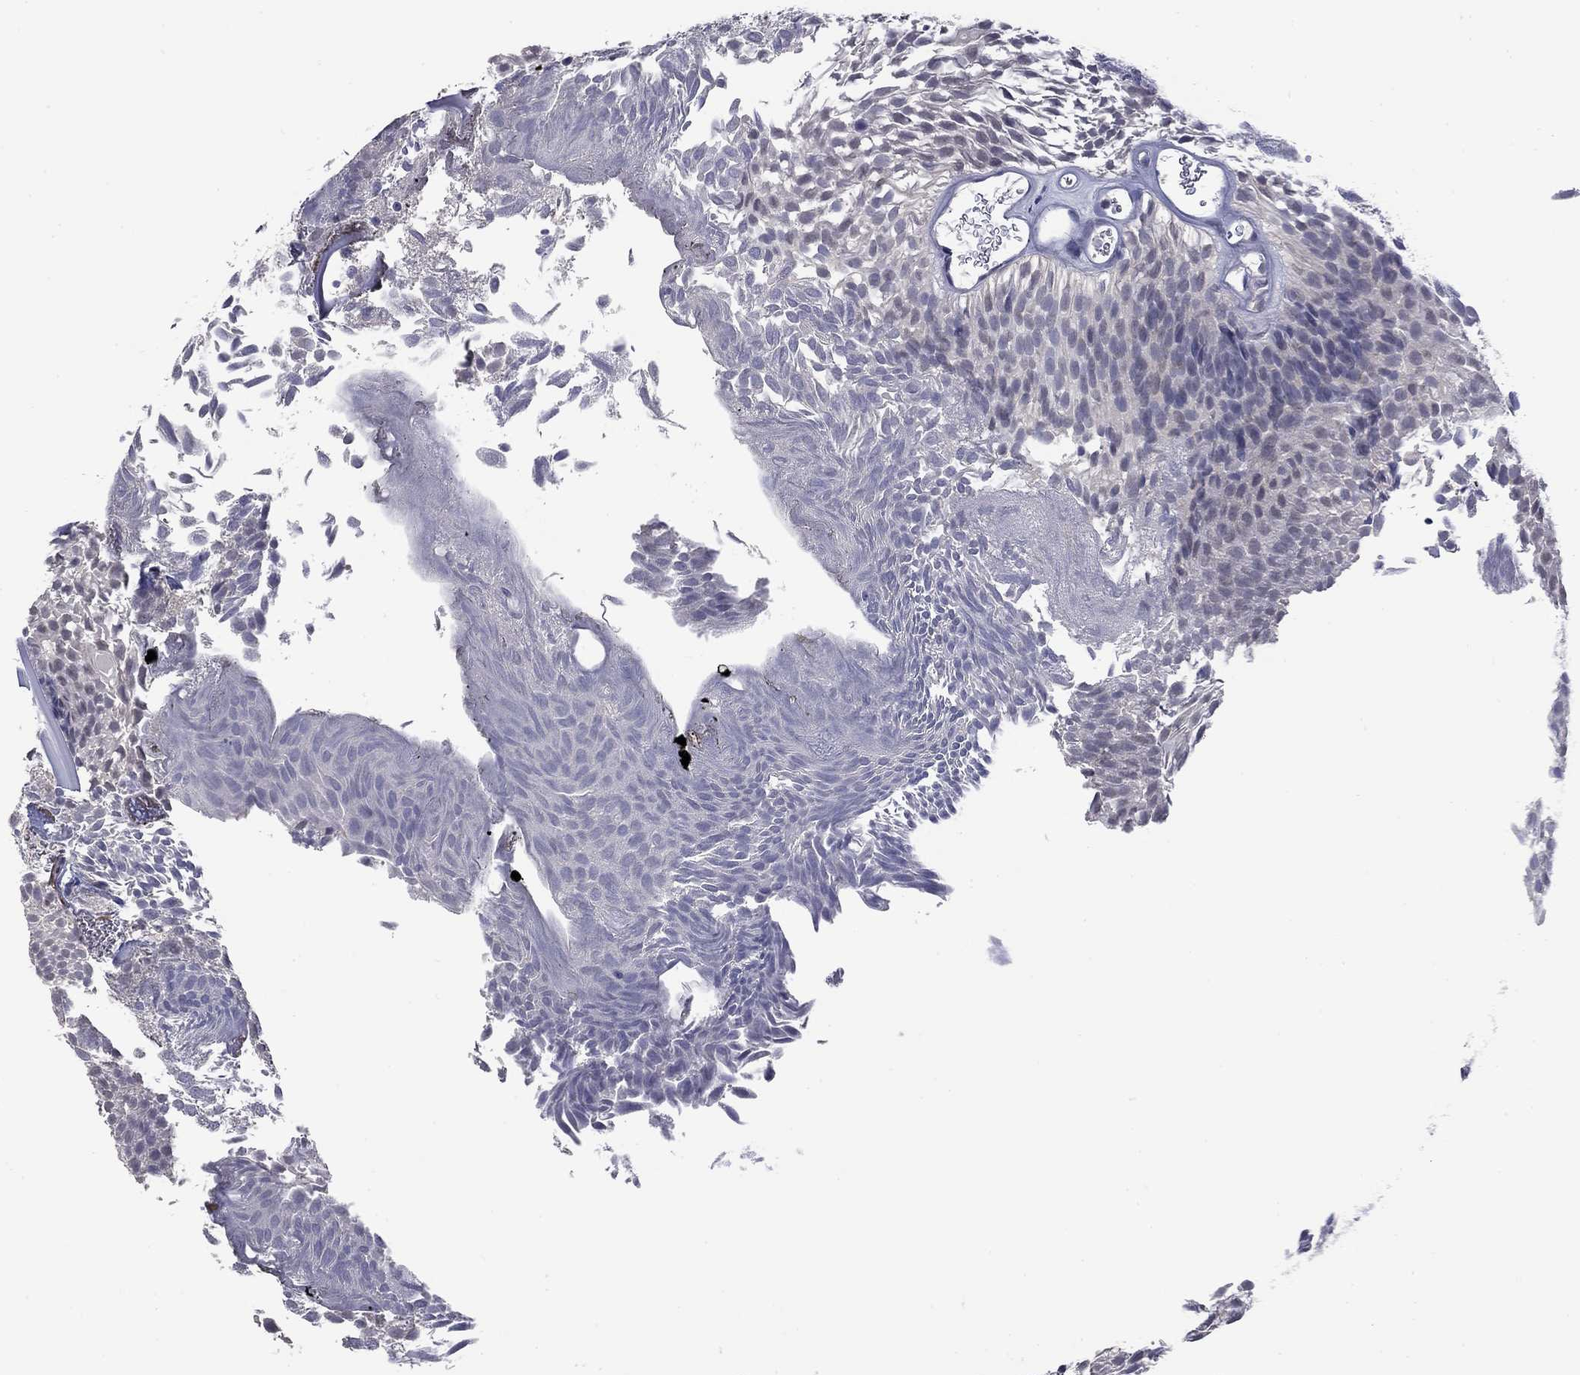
{"staining": {"intensity": "negative", "quantity": "none", "location": "none"}, "tissue": "urothelial cancer", "cell_type": "Tumor cells", "image_type": "cancer", "snomed": [{"axis": "morphology", "description": "Urothelial carcinoma, Low grade"}, {"axis": "topography", "description": "Urinary bladder"}], "caption": "DAB (3,3'-diaminobenzidine) immunohistochemical staining of urothelial carcinoma (low-grade) exhibits no significant staining in tumor cells.", "gene": "IP6K3", "patient": {"sex": "male", "age": 52}}